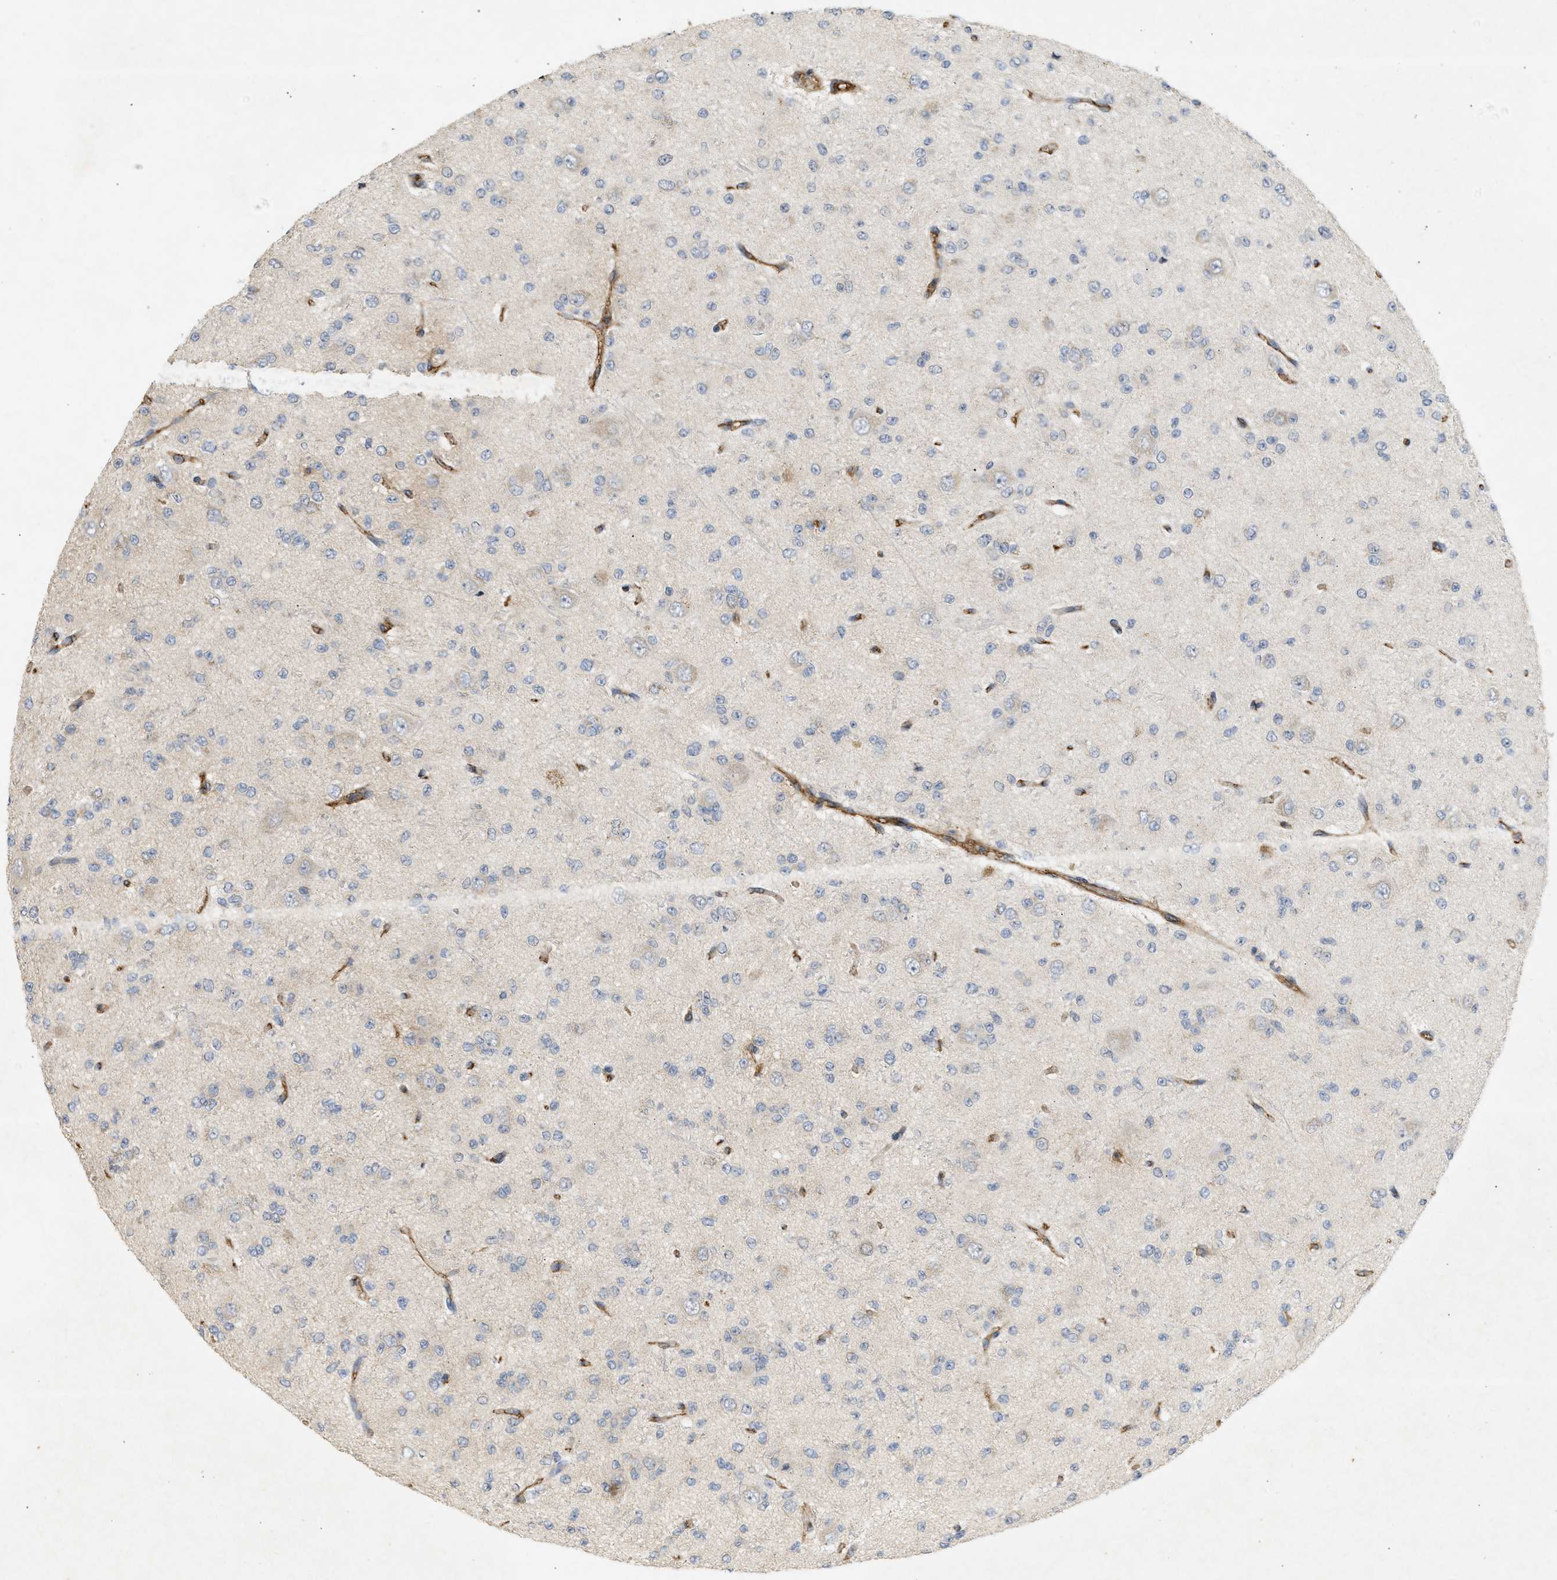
{"staining": {"intensity": "negative", "quantity": "none", "location": "none"}, "tissue": "glioma", "cell_type": "Tumor cells", "image_type": "cancer", "snomed": [{"axis": "morphology", "description": "Glioma, malignant, Low grade"}, {"axis": "topography", "description": "Brain"}], "caption": "Tumor cells are negative for protein expression in human low-grade glioma (malignant).", "gene": "F8", "patient": {"sex": "male", "age": 38}}